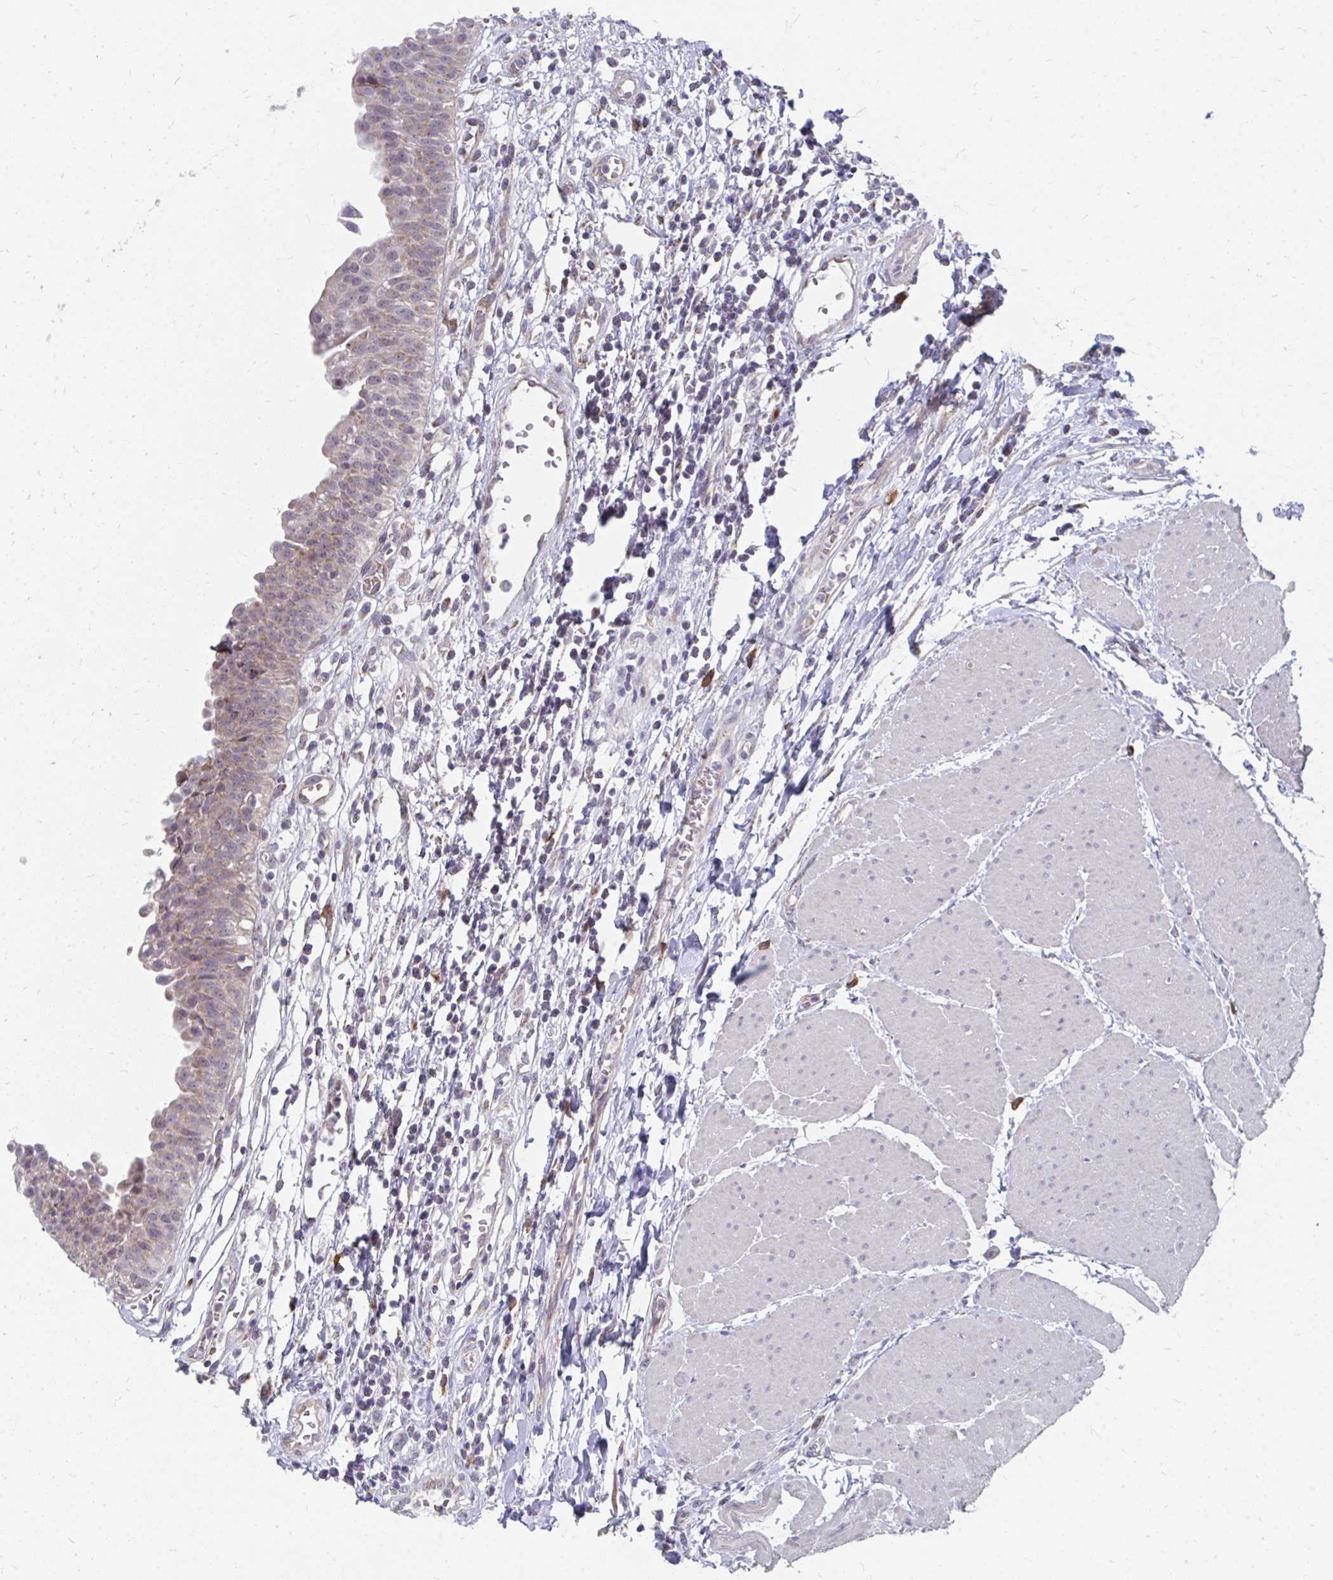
{"staining": {"intensity": "moderate", "quantity": "<25%", "location": "cytoplasmic/membranous"}, "tissue": "urinary bladder", "cell_type": "Urothelial cells", "image_type": "normal", "snomed": [{"axis": "morphology", "description": "Normal tissue, NOS"}, {"axis": "topography", "description": "Urinary bladder"}], "caption": "Urothelial cells exhibit low levels of moderate cytoplasmic/membranous positivity in approximately <25% of cells in normal urinary bladder. (DAB (3,3'-diaminobenzidine) = brown stain, brightfield microscopy at high magnification).", "gene": "PABIR3", "patient": {"sex": "male", "age": 64}}